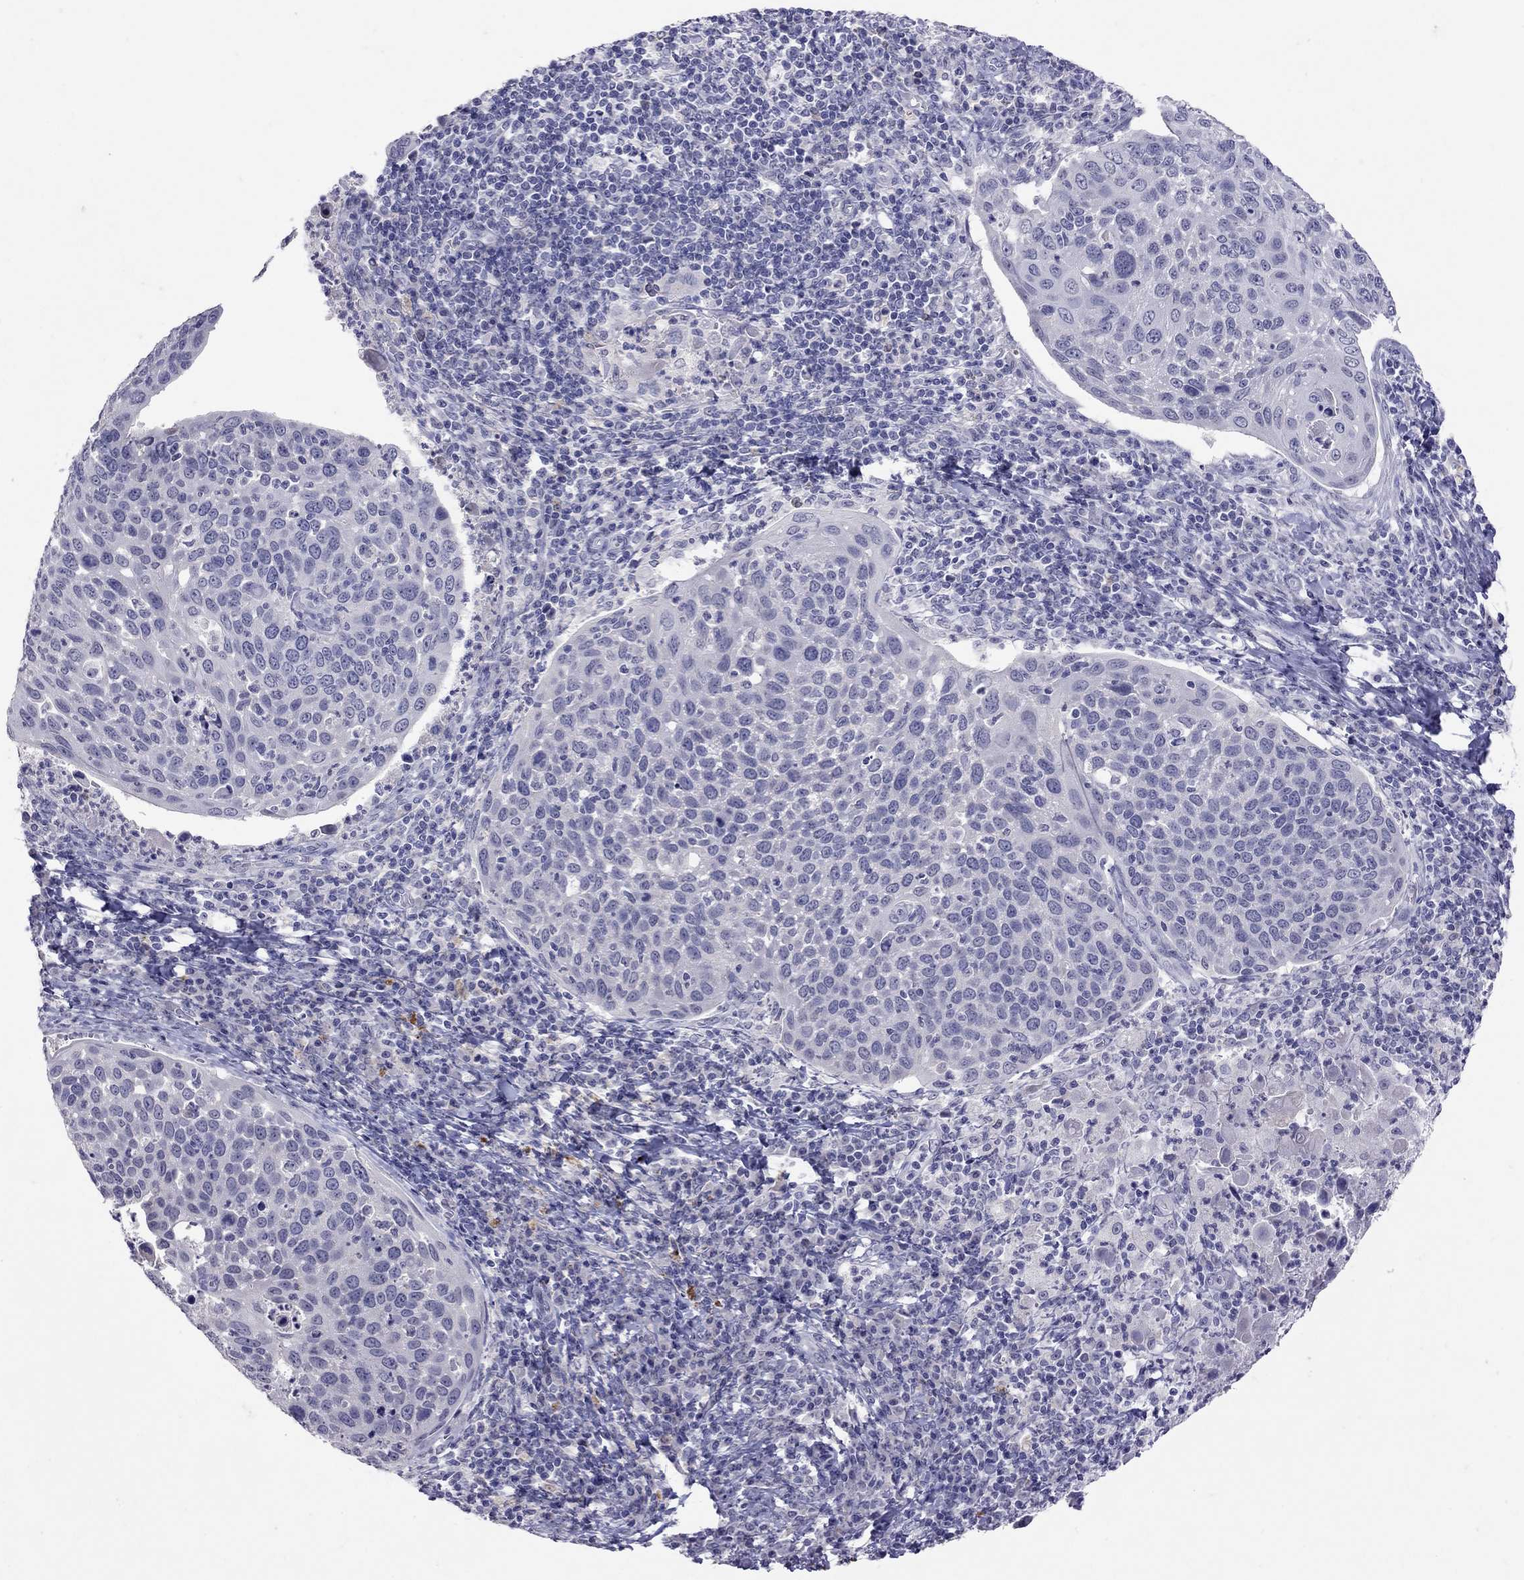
{"staining": {"intensity": "negative", "quantity": "none", "location": "none"}, "tissue": "cervical cancer", "cell_type": "Tumor cells", "image_type": "cancer", "snomed": [{"axis": "morphology", "description": "Squamous cell carcinoma, NOS"}, {"axis": "topography", "description": "Cervix"}], "caption": "IHC of human cervical cancer (squamous cell carcinoma) demonstrates no expression in tumor cells.", "gene": "SLAMF1", "patient": {"sex": "female", "age": 54}}